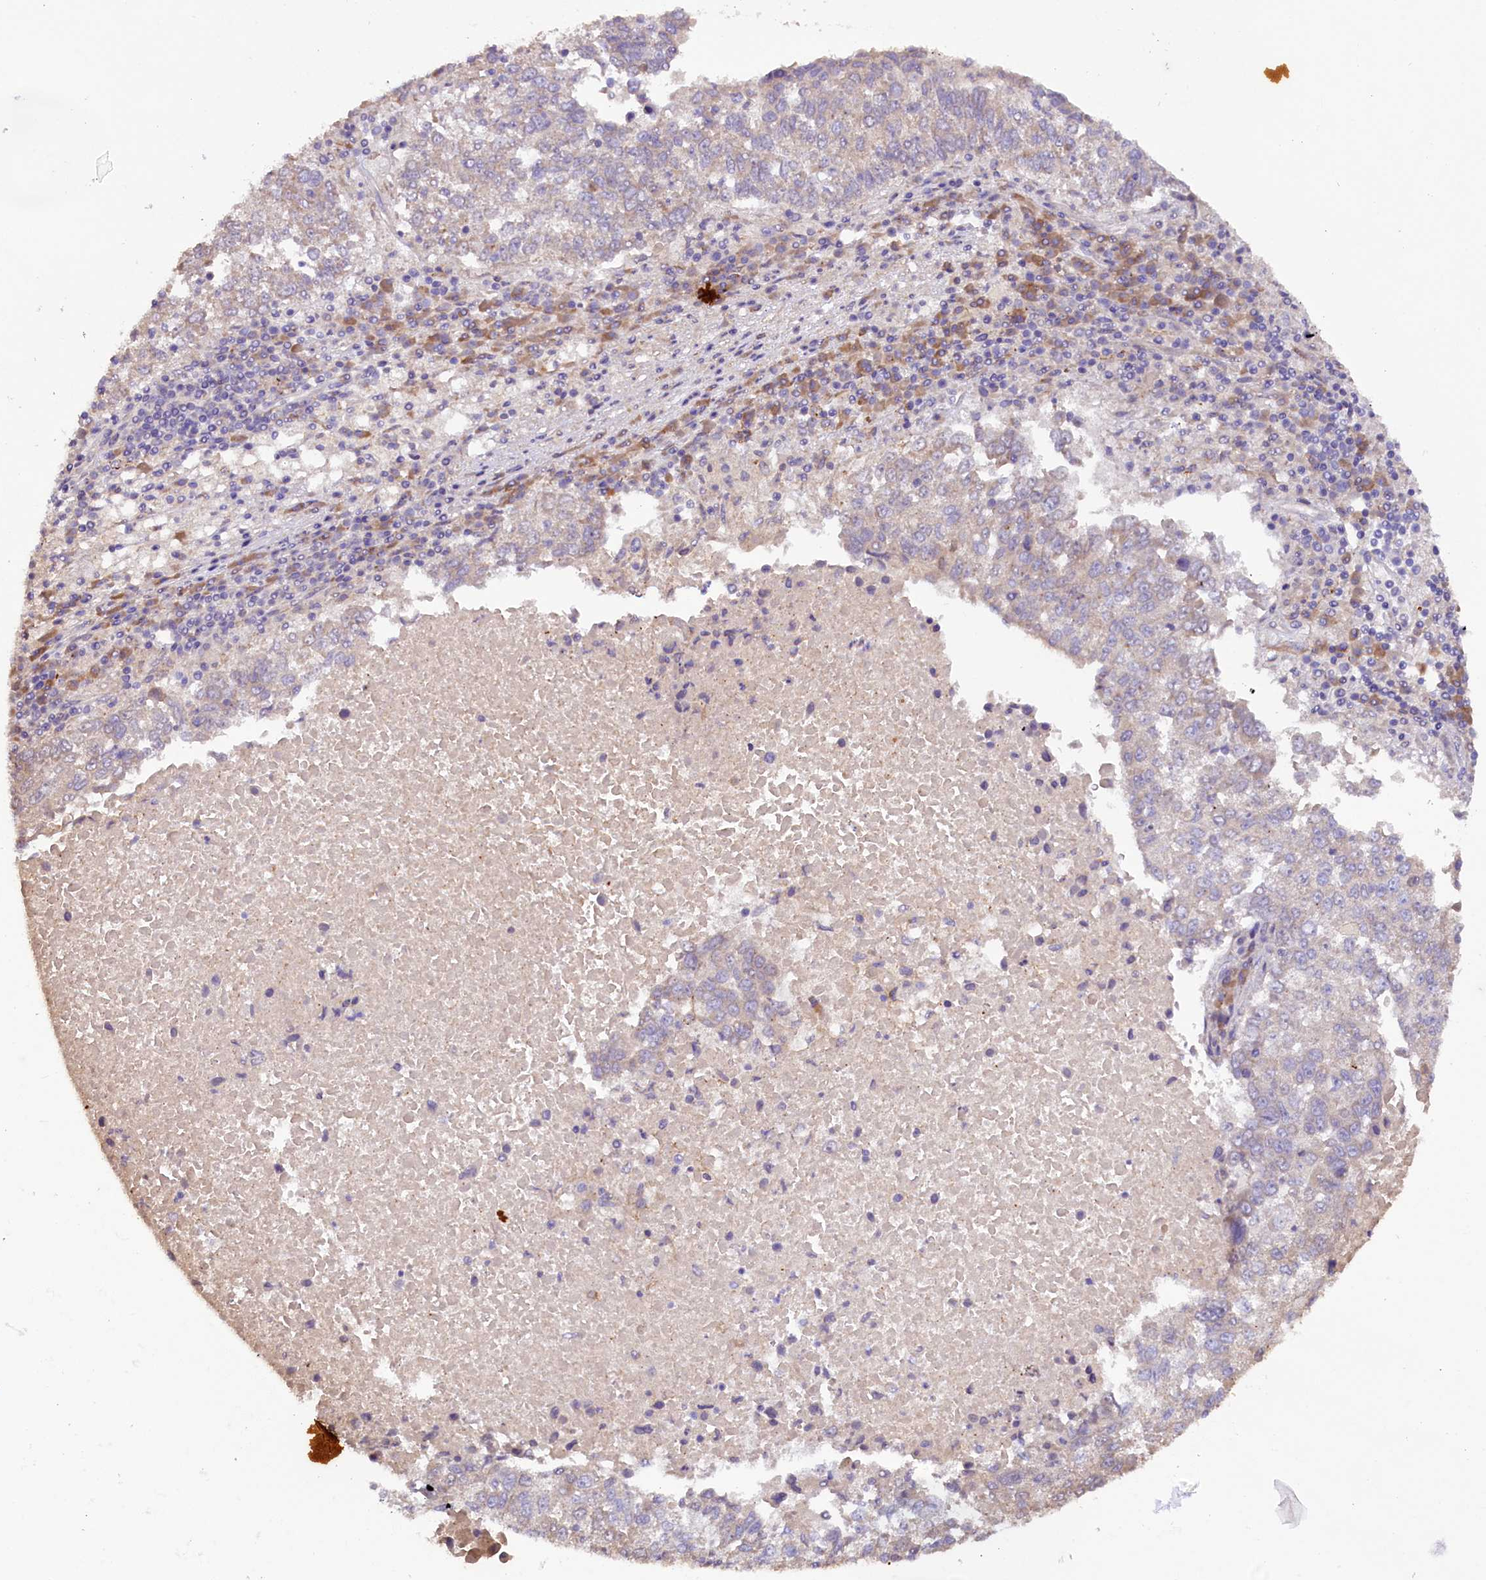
{"staining": {"intensity": "weak", "quantity": "<25%", "location": "cytoplasmic/membranous"}, "tissue": "lung cancer", "cell_type": "Tumor cells", "image_type": "cancer", "snomed": [{"axis": "morphology", "description": "Squamous cell carcinoma, NOS"}, {"axis": "topography", "description": "Lung"}], "caption": "This is an immunohistochemistry histopathology image of human lung cancer (squamous cell carcinoma). There is no expression in tumor cells.", "gene": "SSC5D", "patient": {"sex": "male", "age": 73}}